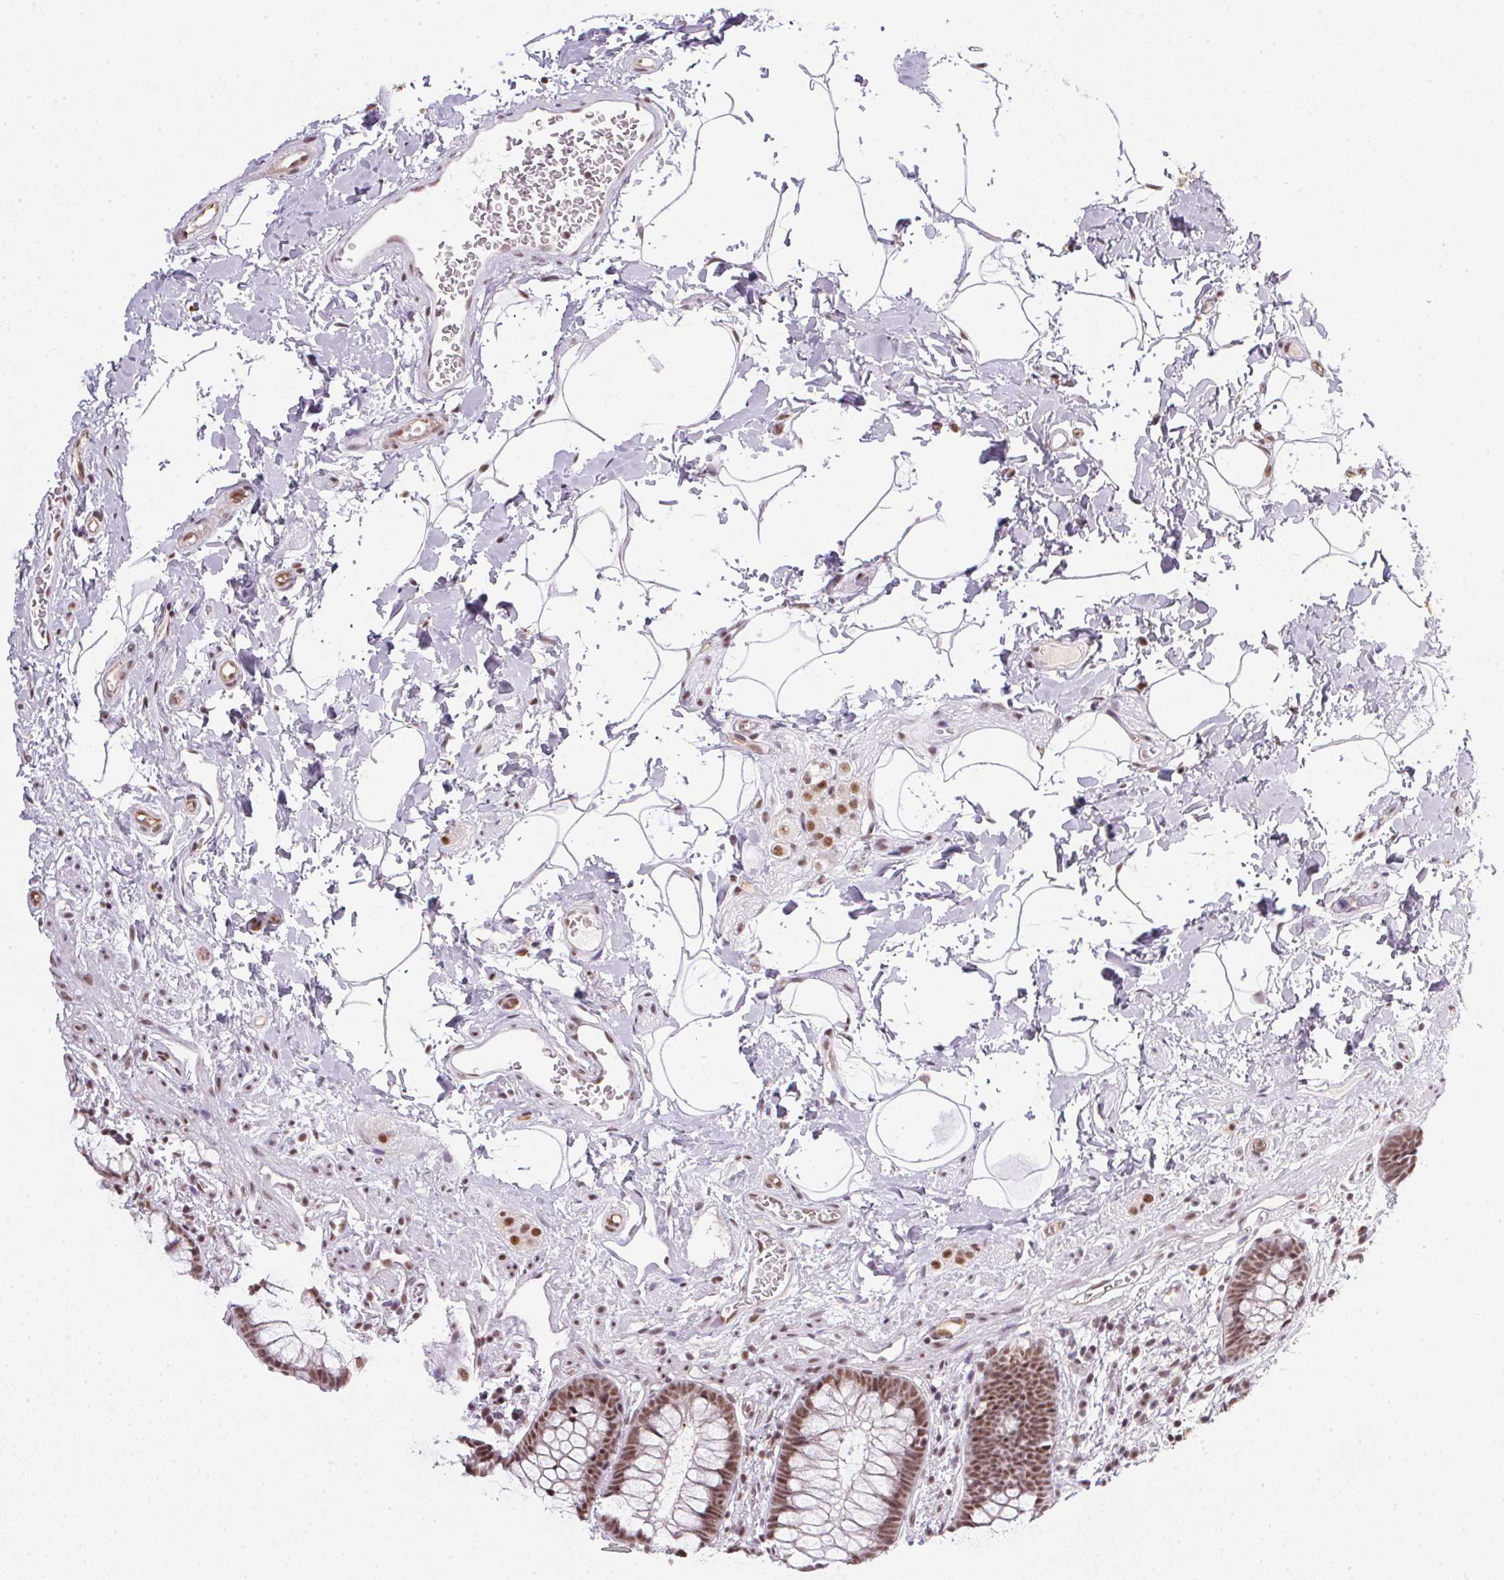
{"staining": {"intensity": "moderate", "quantity": ">75%", "location": "cytoplasmic/membranous,nuclear"}, "tissue": "rectum", "cell_type": "Glandular cells", "image_type": "normal", "snomed": [{"axis": "morphology", "description": "Normal tissue, NOS"}, {"axis": "topography", "description": "Rectum"}], "caption": "Benign rectum shows moderate cytoplasmic/membranous,nuclear positivity in approximately >75% of glandular cells The staining was performed using DAB, with brown indicating positive protein expression. Nuclei are stained blue with hematoxylin..", "gene": "SRSF7", "patient": {"sex": "female", "age": 62}}